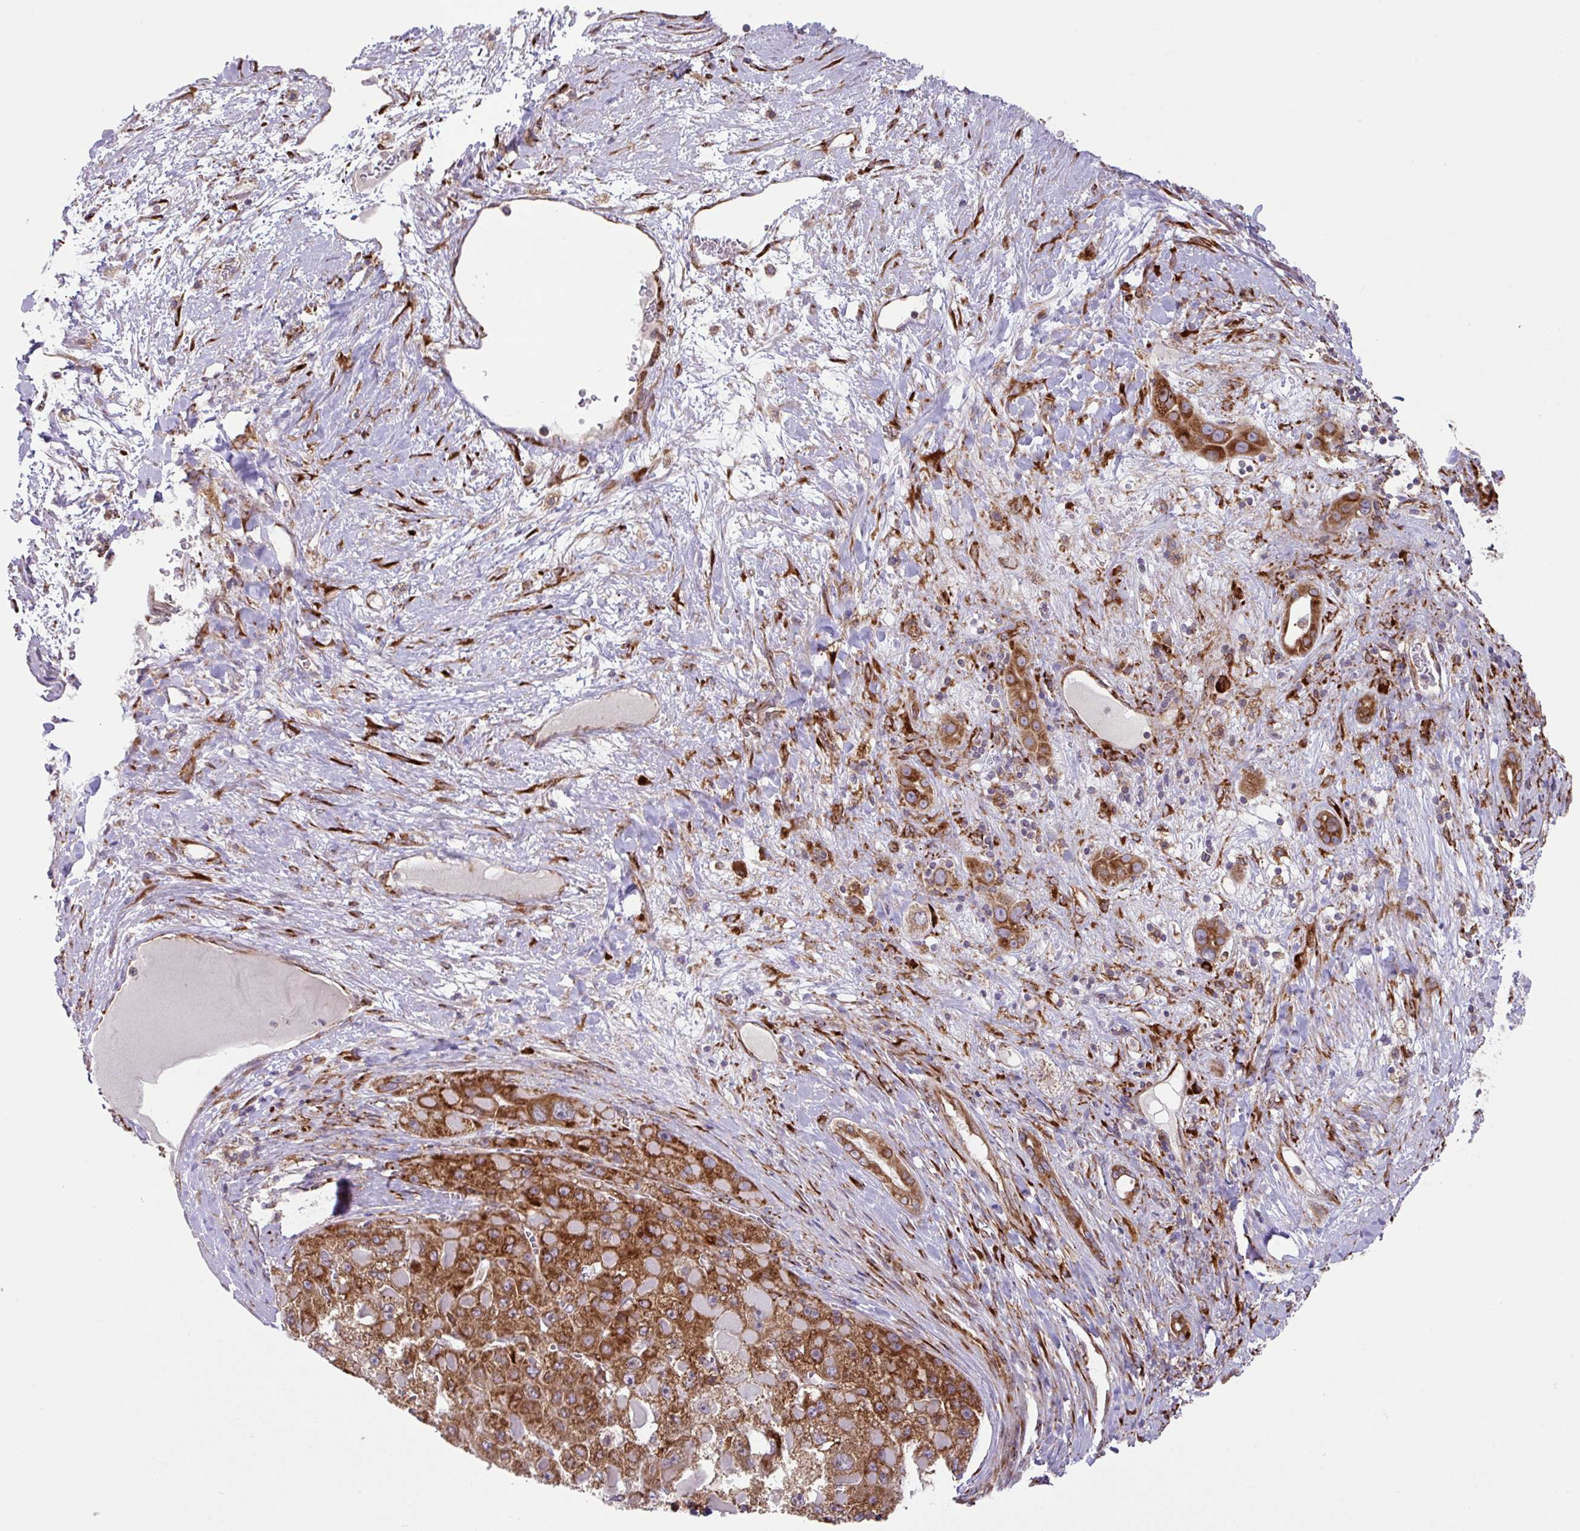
{"staining": {"intensity": "strong", "quantity": ">75%", "location": "cytoplasmic/membranous"}, "tissue": "liver cancer", "cell_type": "Tumor cells", "image_type": "cancer", "snomed": [{"axis": "morphology", "description": "Carcinoma, Hepatocellular, NOS"}, {"axis": "topography", "description": "Liver"}], "caption": "The immunohistochemical stain highlights strong cytoplasmic/membranous positivity in tumor cells of liver cancer (hepatocellular carcinoma) tissue.", "gene": "SLC39A7", "patient": {"sex": "female", "age": 73}}